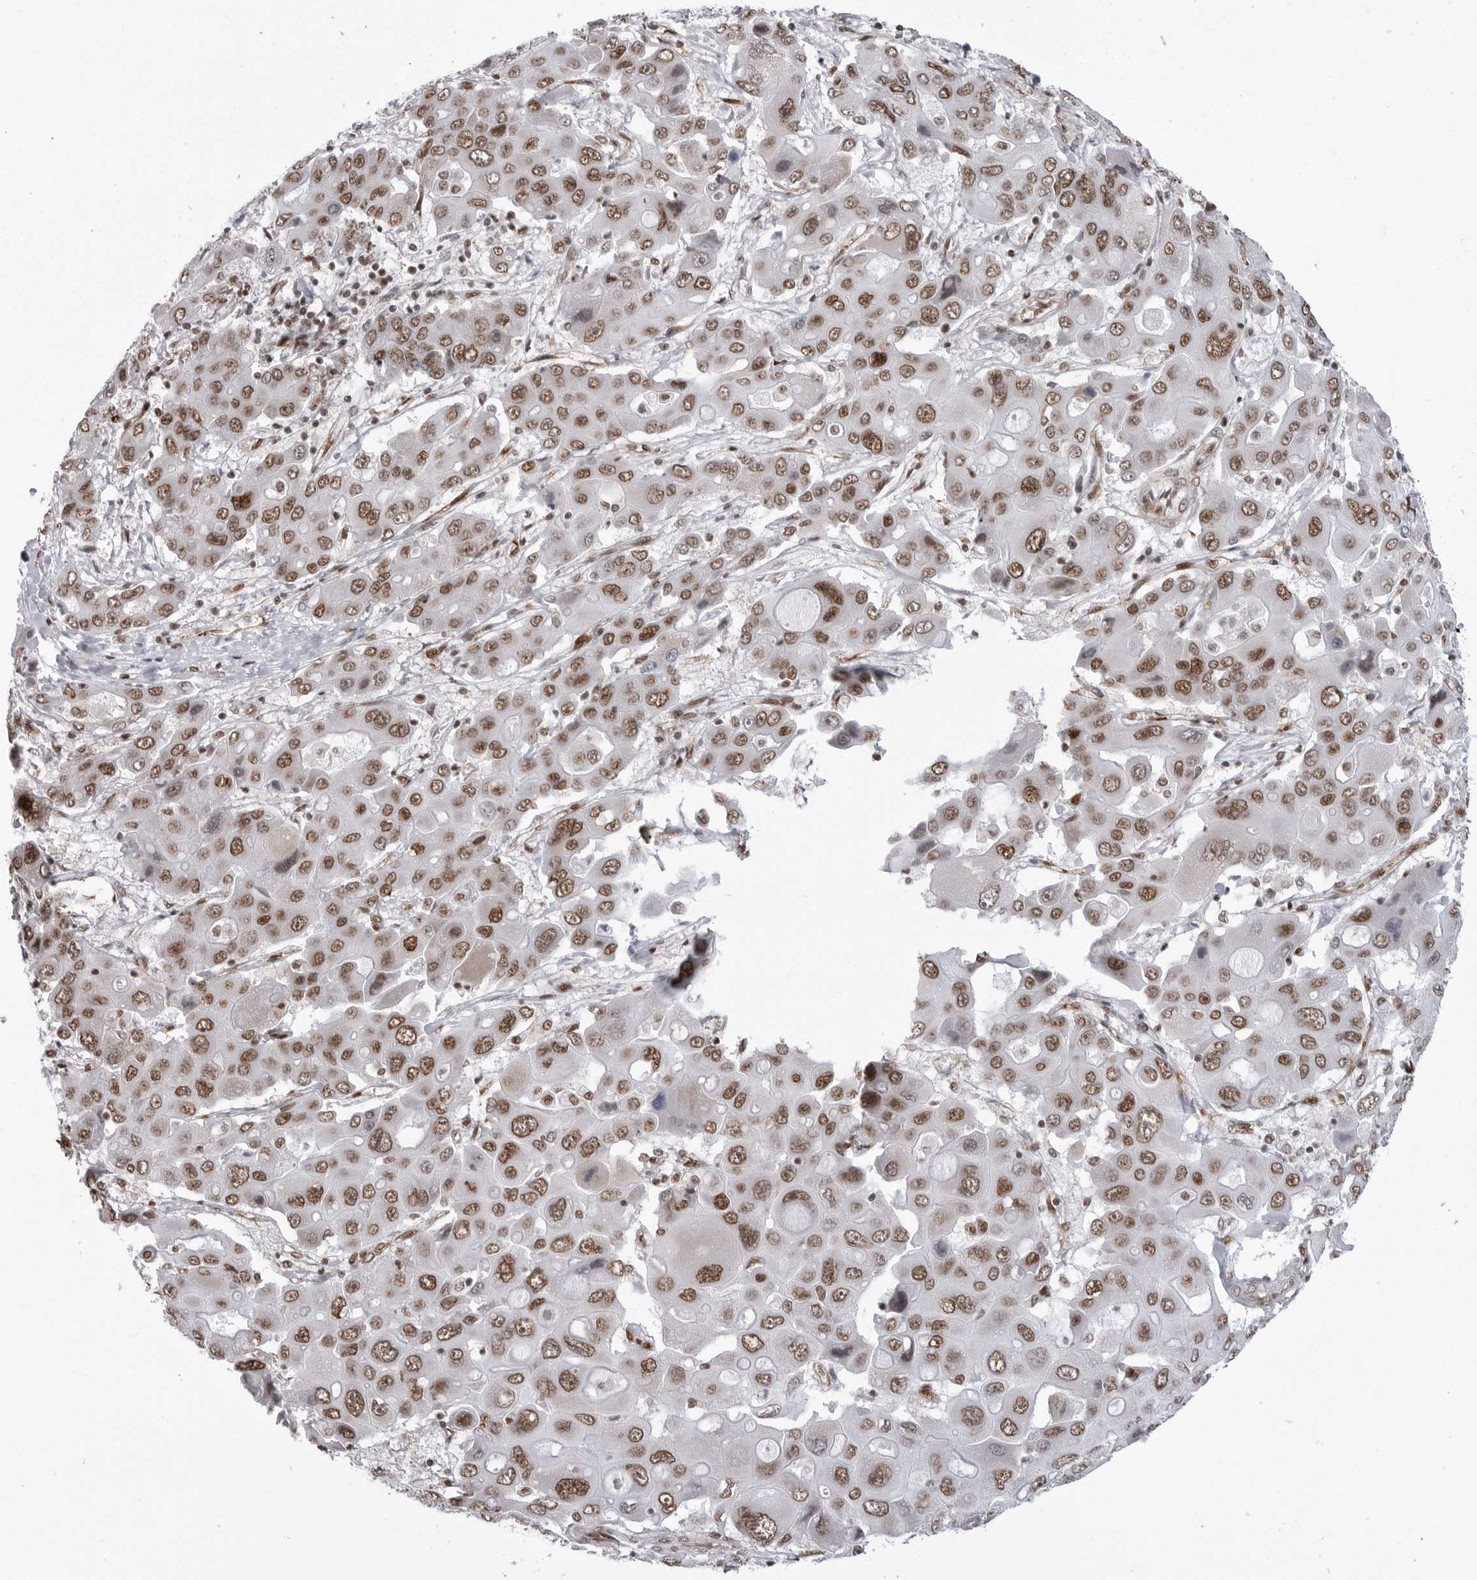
{"staining": {"intensity": "moderate", "quantity": ">75%", "location": "nuclear"}, "tissue": "liver cancer", "cell_type": "Tumor cells", "image_type": "cancer", "snomed": [{"axis": "morphology", "description": "Cholangiocarcinoma"}, {"axis": "topography", "description": "Liver"}], "caption": "Protein expression analysis of liver cancer (cholangiocarcinoma) reveals moderate nuclear positivity in about >75% of tumor cells. Using DAB (3,3'-diaminobenzidine) (brown) and hematoxylin (blue) stains, captured at high magnification using brightfield microscopy.", "gene": "RNF26", "patient": {"sex": "male", "age": 67}}